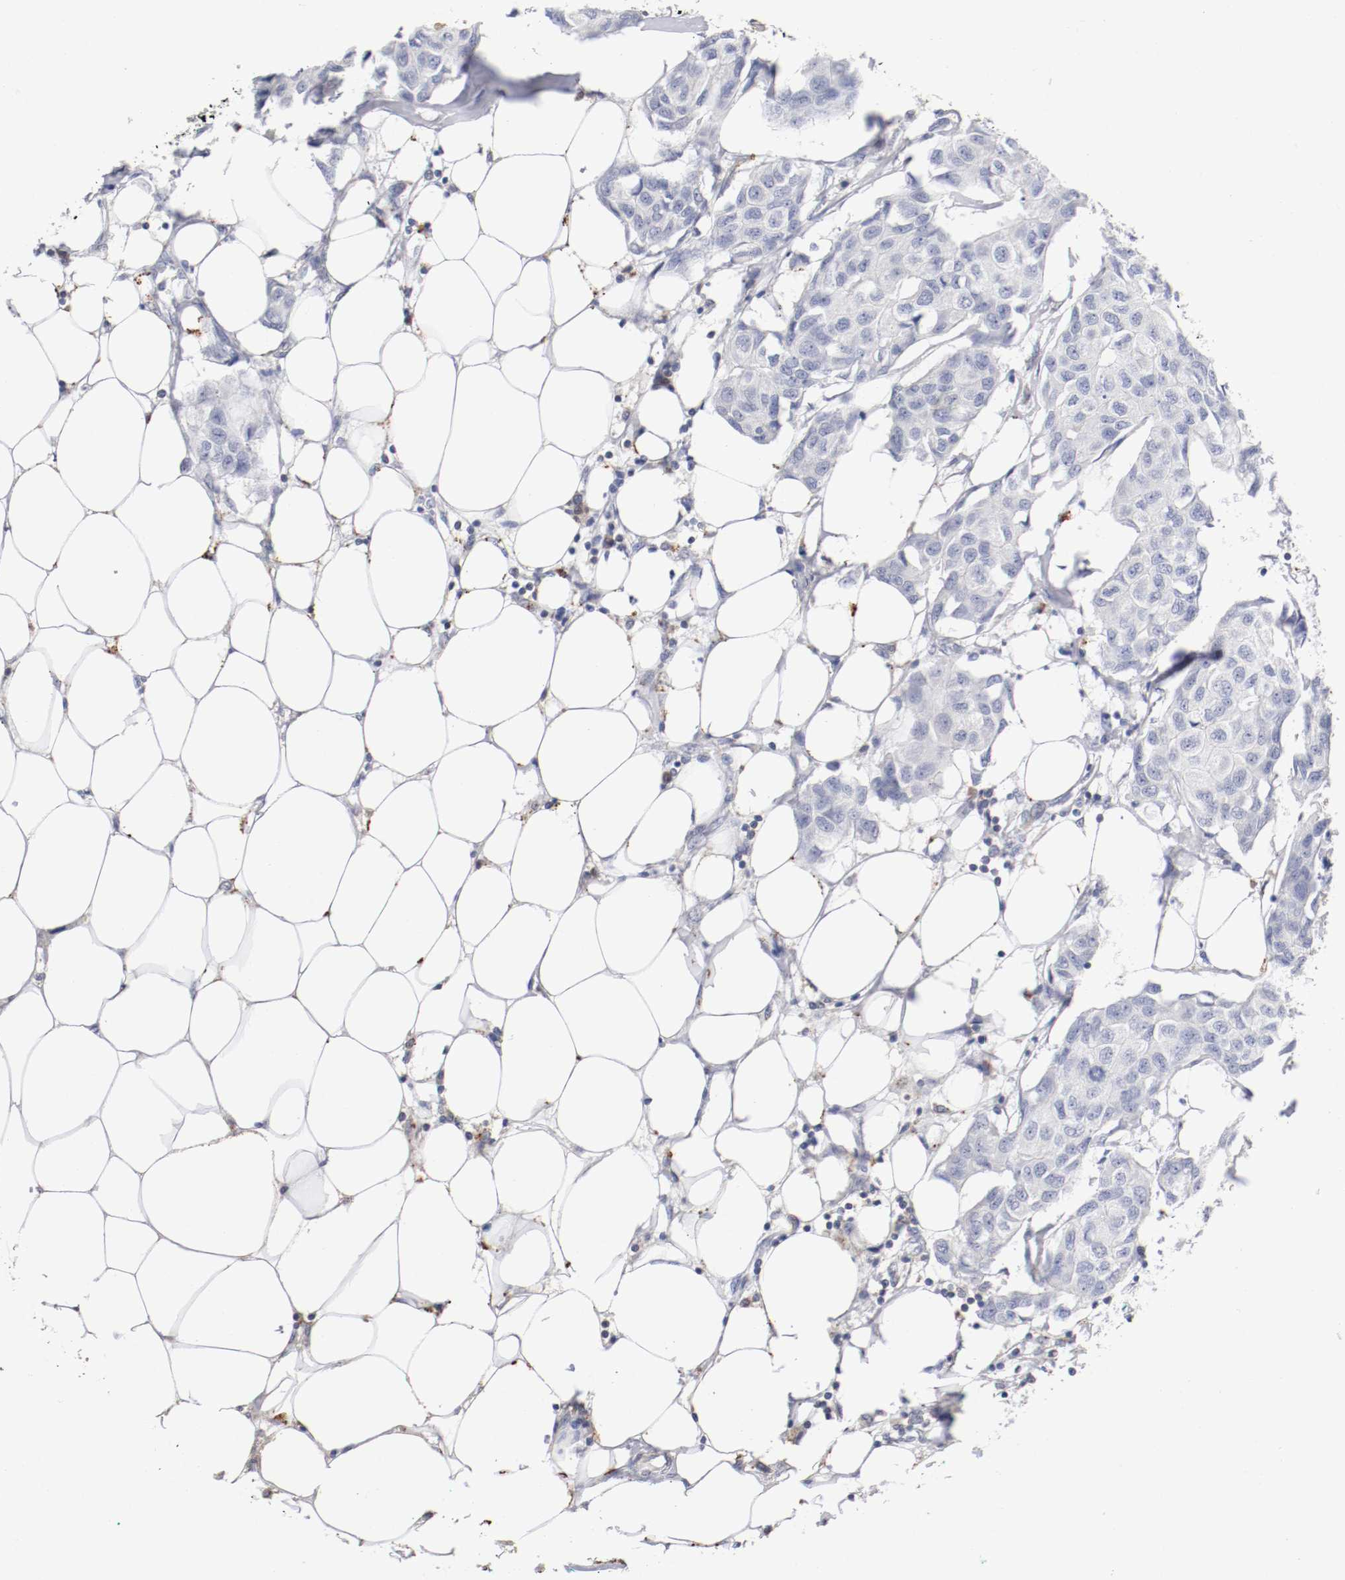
{"staining": {"intensity": "negative", "quantity": "none", "location": "none"}, "tissue": "breast cancer", "cell_type": "Tumor cells", "image_type": "cancer", "snomed": [{"axis": "morphology", "description": "Duct carcinoma"}, {"axis": "topography", "description": "Breast"}], "caption": "A high-resolution histopathology image shows immunohistochemistry staining of intraductal carcinoma (breast), which exhibits no significant positivity in tumor cells.", "gene": "CDK6", "patient": {"sex": "female", "age": 80}}